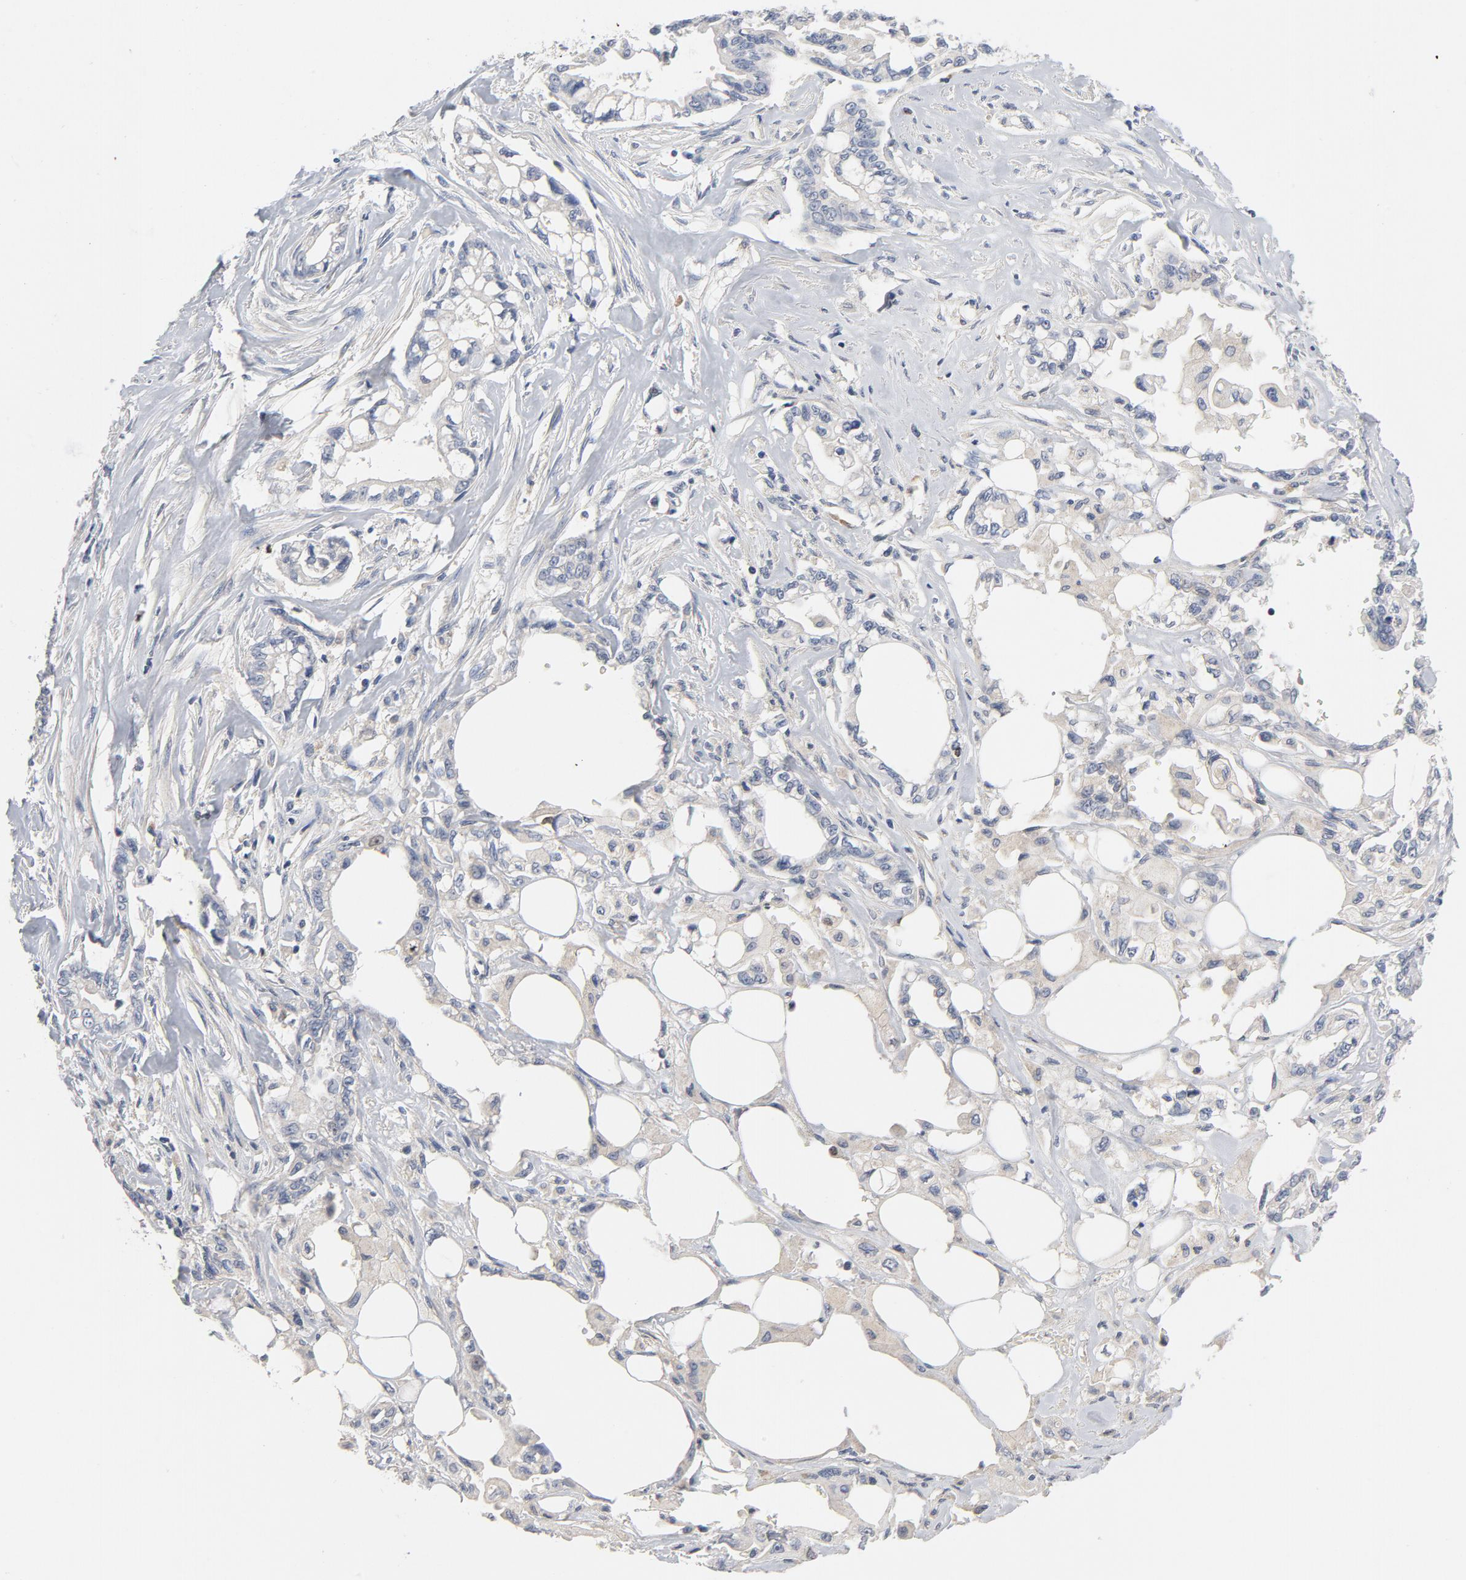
{"staining": {"intensity": "moderate", "quantity": "<25%", "location": "nuclear"}, "tissue": "pancreatic cancer", "cell_type": "Tumor cells", "image_type": "cancer", "snomed": [{"axis": "morphology", "description": "Normal tissue, NOS"}, {"axis": "topography", "description": "Pancreas"}], "caption": "Brown immunohistochemical staining in pancreatic cancer exhibits moderate nuclear expression in approximately <25% of tumor cells. Nuclei are stained in blue.", "gene": "BIRC5", "patient": {"sex": "male", "age": 42}}